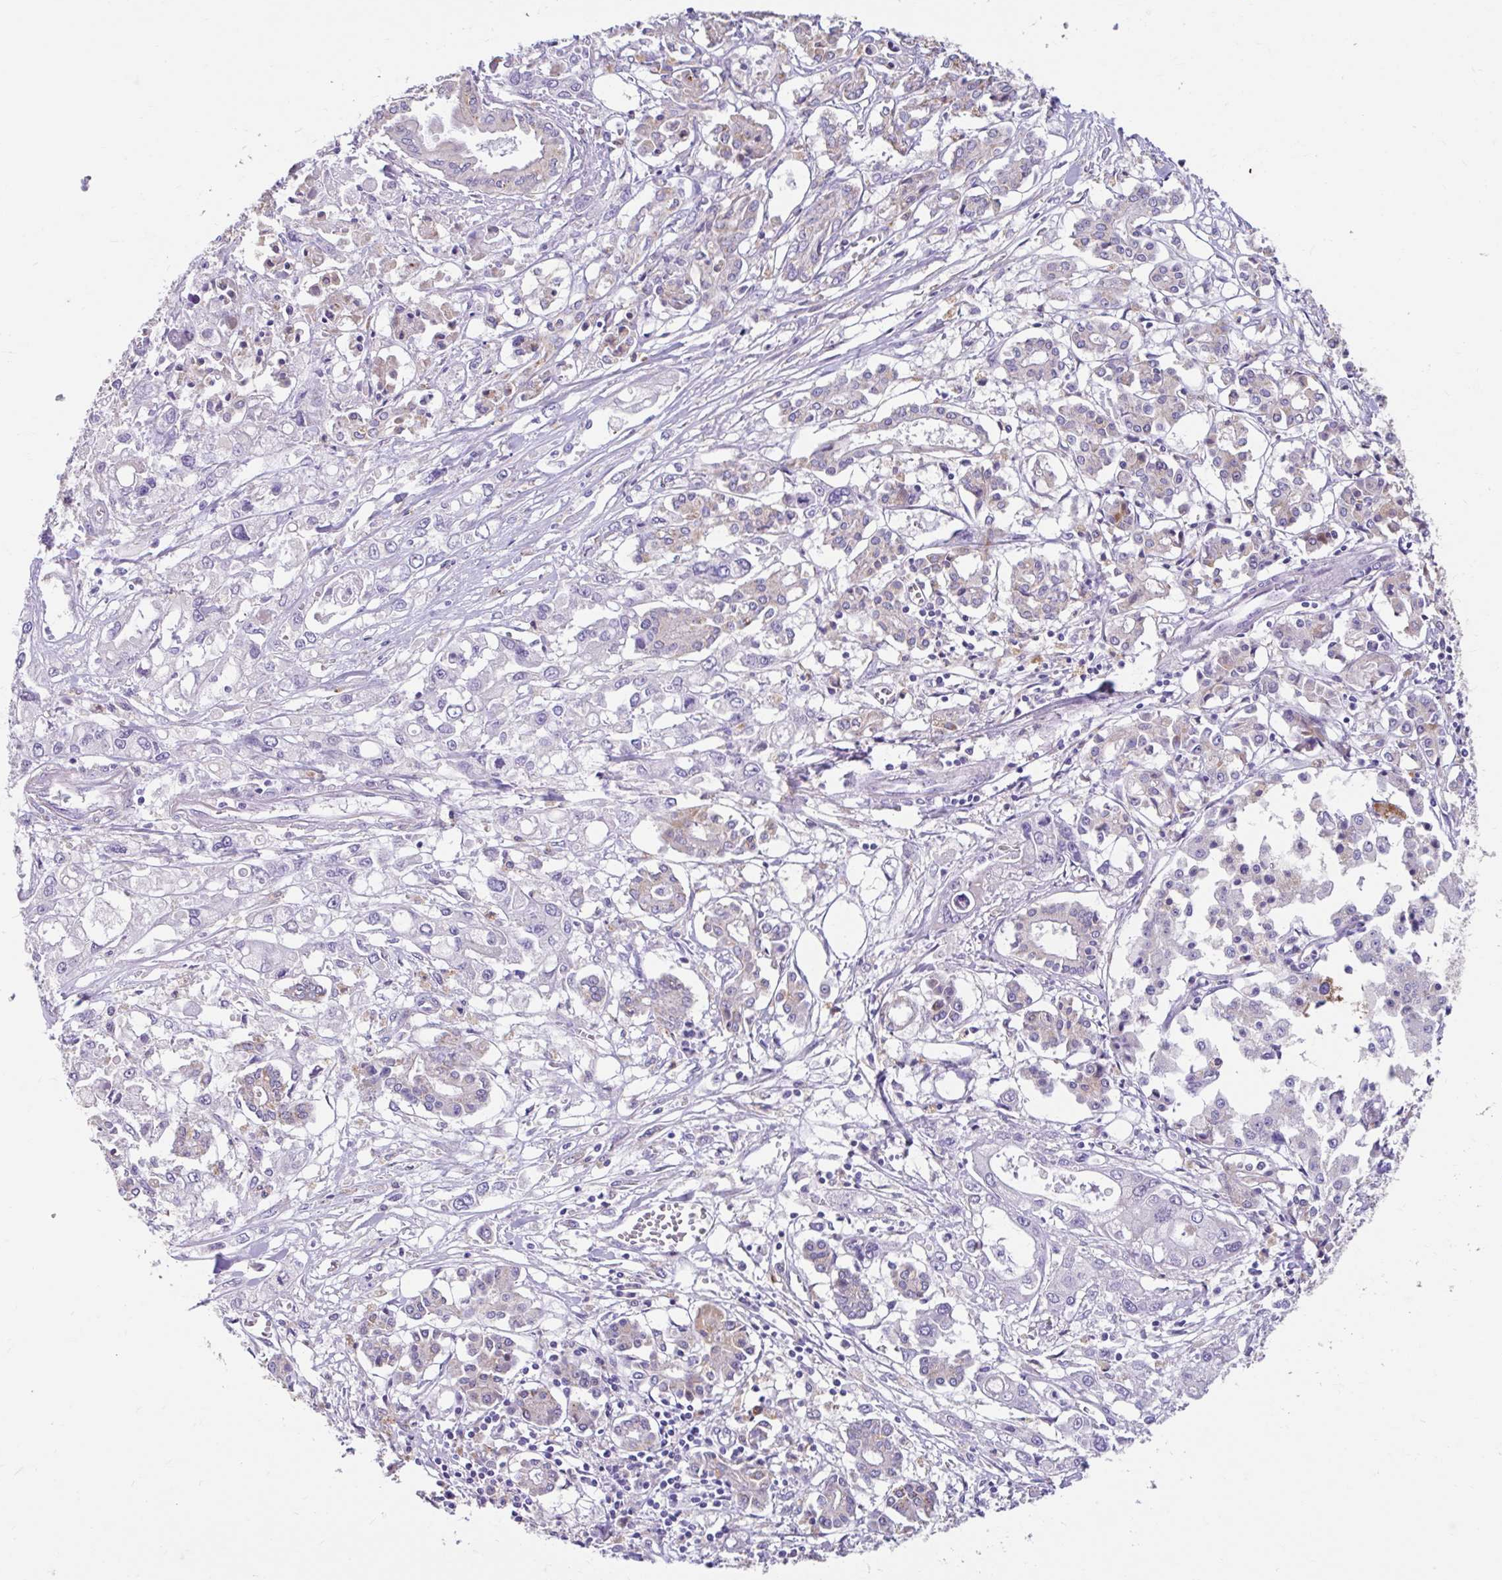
{"staining": {"intensity": "negative", "quantity": "none", "location": "none"}, "tissue": "pancreatic cancer", "cell_type": "Tumor cells", "image_type": "cancer", "snomed": [{"axis": "morphology", "description": "Adenocarcinoma, NOS"}, {"axis": "topography", "description": "Pancreas"}], "caption": "High magnification brightfield microscopy of pancreatic cancer stained with DAB (3,3'-diaminobenzidine) (brown) and counterstained with hematoxylin (blue): tumor cells show no significant positivity. (Stains: DAB (3,3'-diaminobenzidine) immunohistochemistry (IHC) with hematoxylin counter stain, Microscopy: brightfield microscopy at high magnification).", "gene": "ZNF33A", "patient": {"sex": "male", "age": 71}}